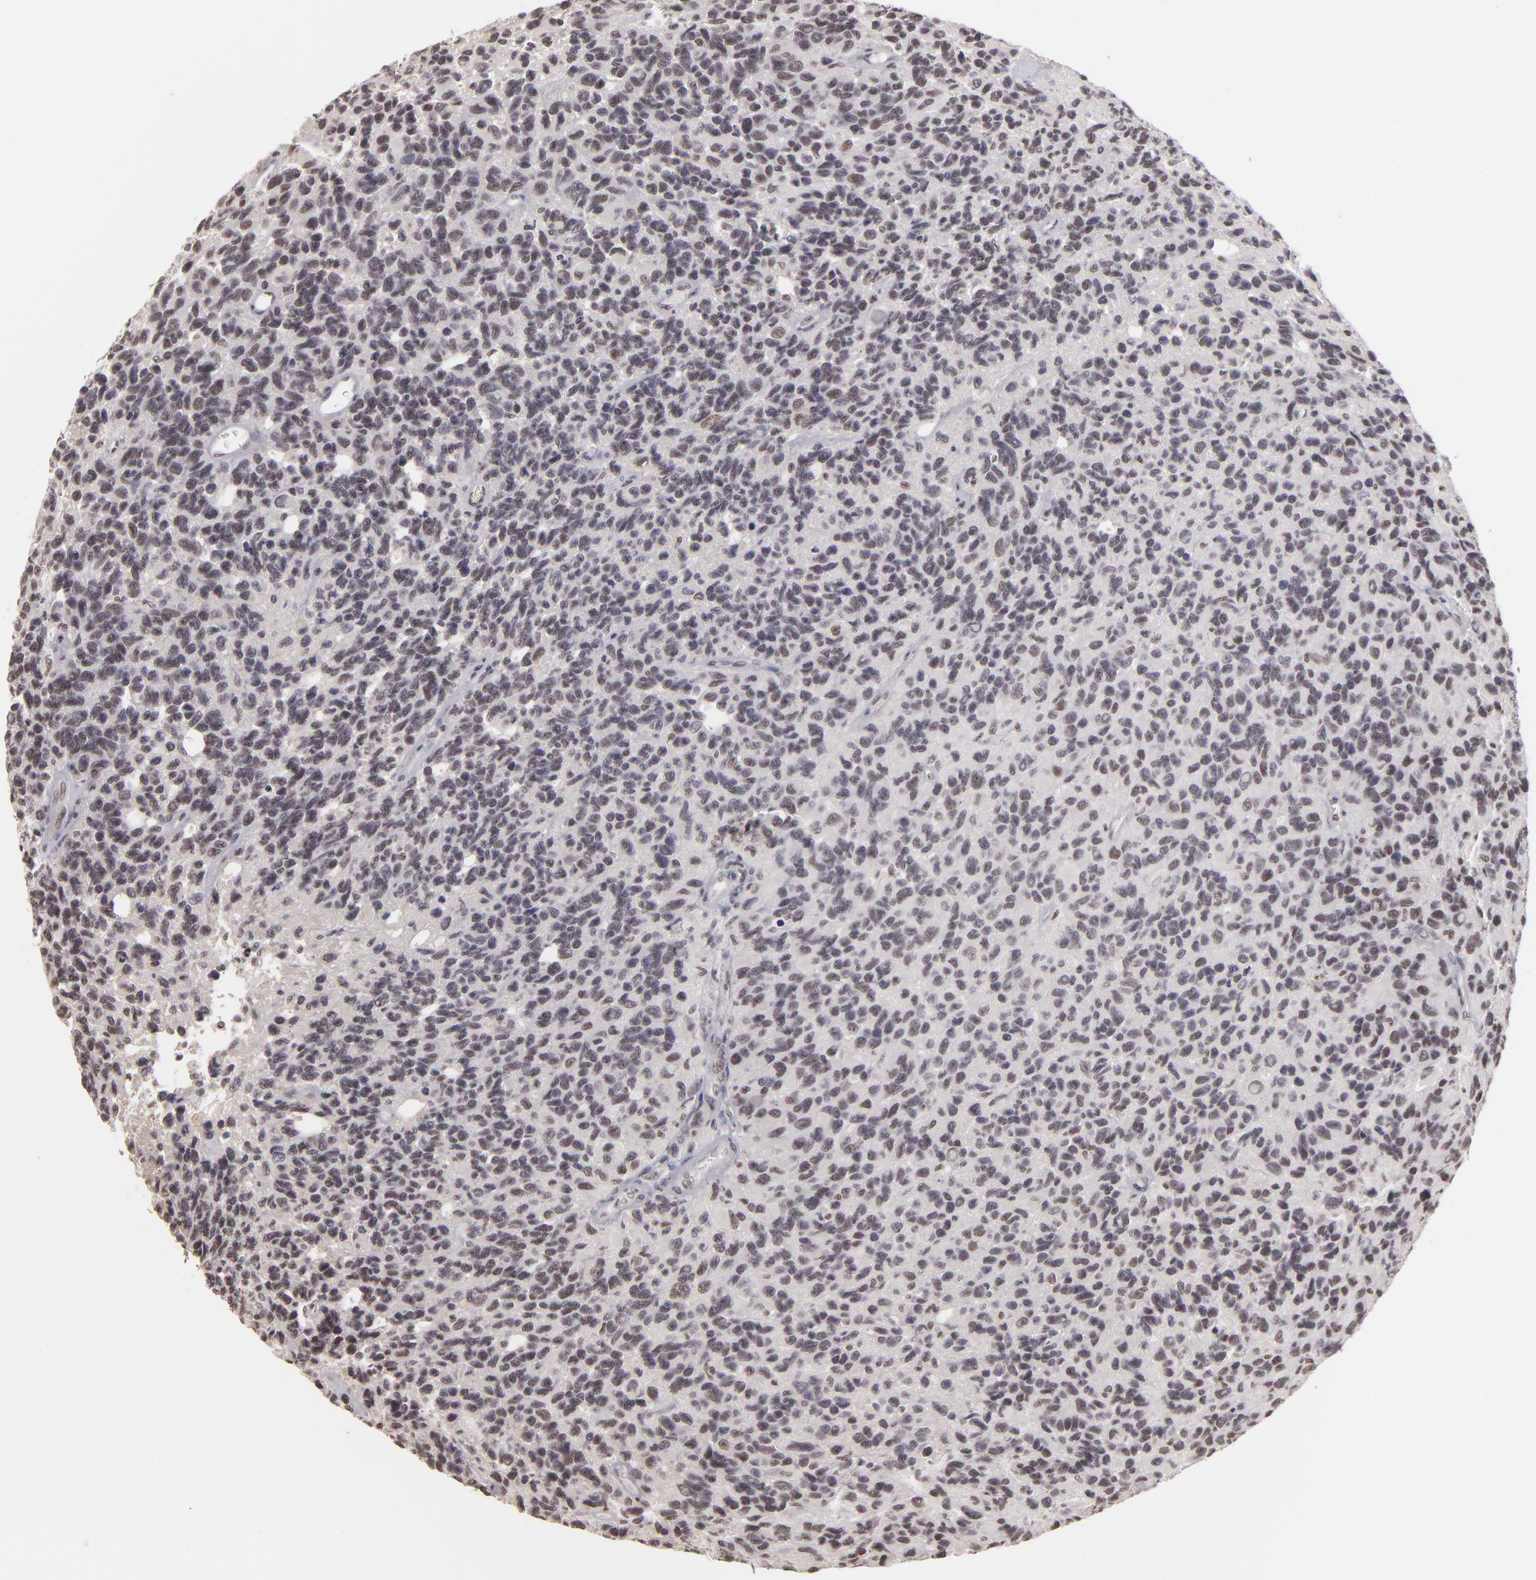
{"staining": {"intensity": "weak", "quantity": "<25%", "location": "nuclear"}, "tissue": "glioma", "cell_type": "Tumor cells", "image_type": "cancer", "snomed": [{"axis": "morphology", "description": "Glioma, malignant, High grade"}, {"axis": "topography", "description": "Brain"}], "caption": "Immunohistochemistry histopathology image of neoplastic tissue: human malignant glioma (high-grade) stained with DAB demonstrates no significant protein expression in tumor cells.", "gene": "DAXX", "patient": {"sex": "male", "age": 77}}